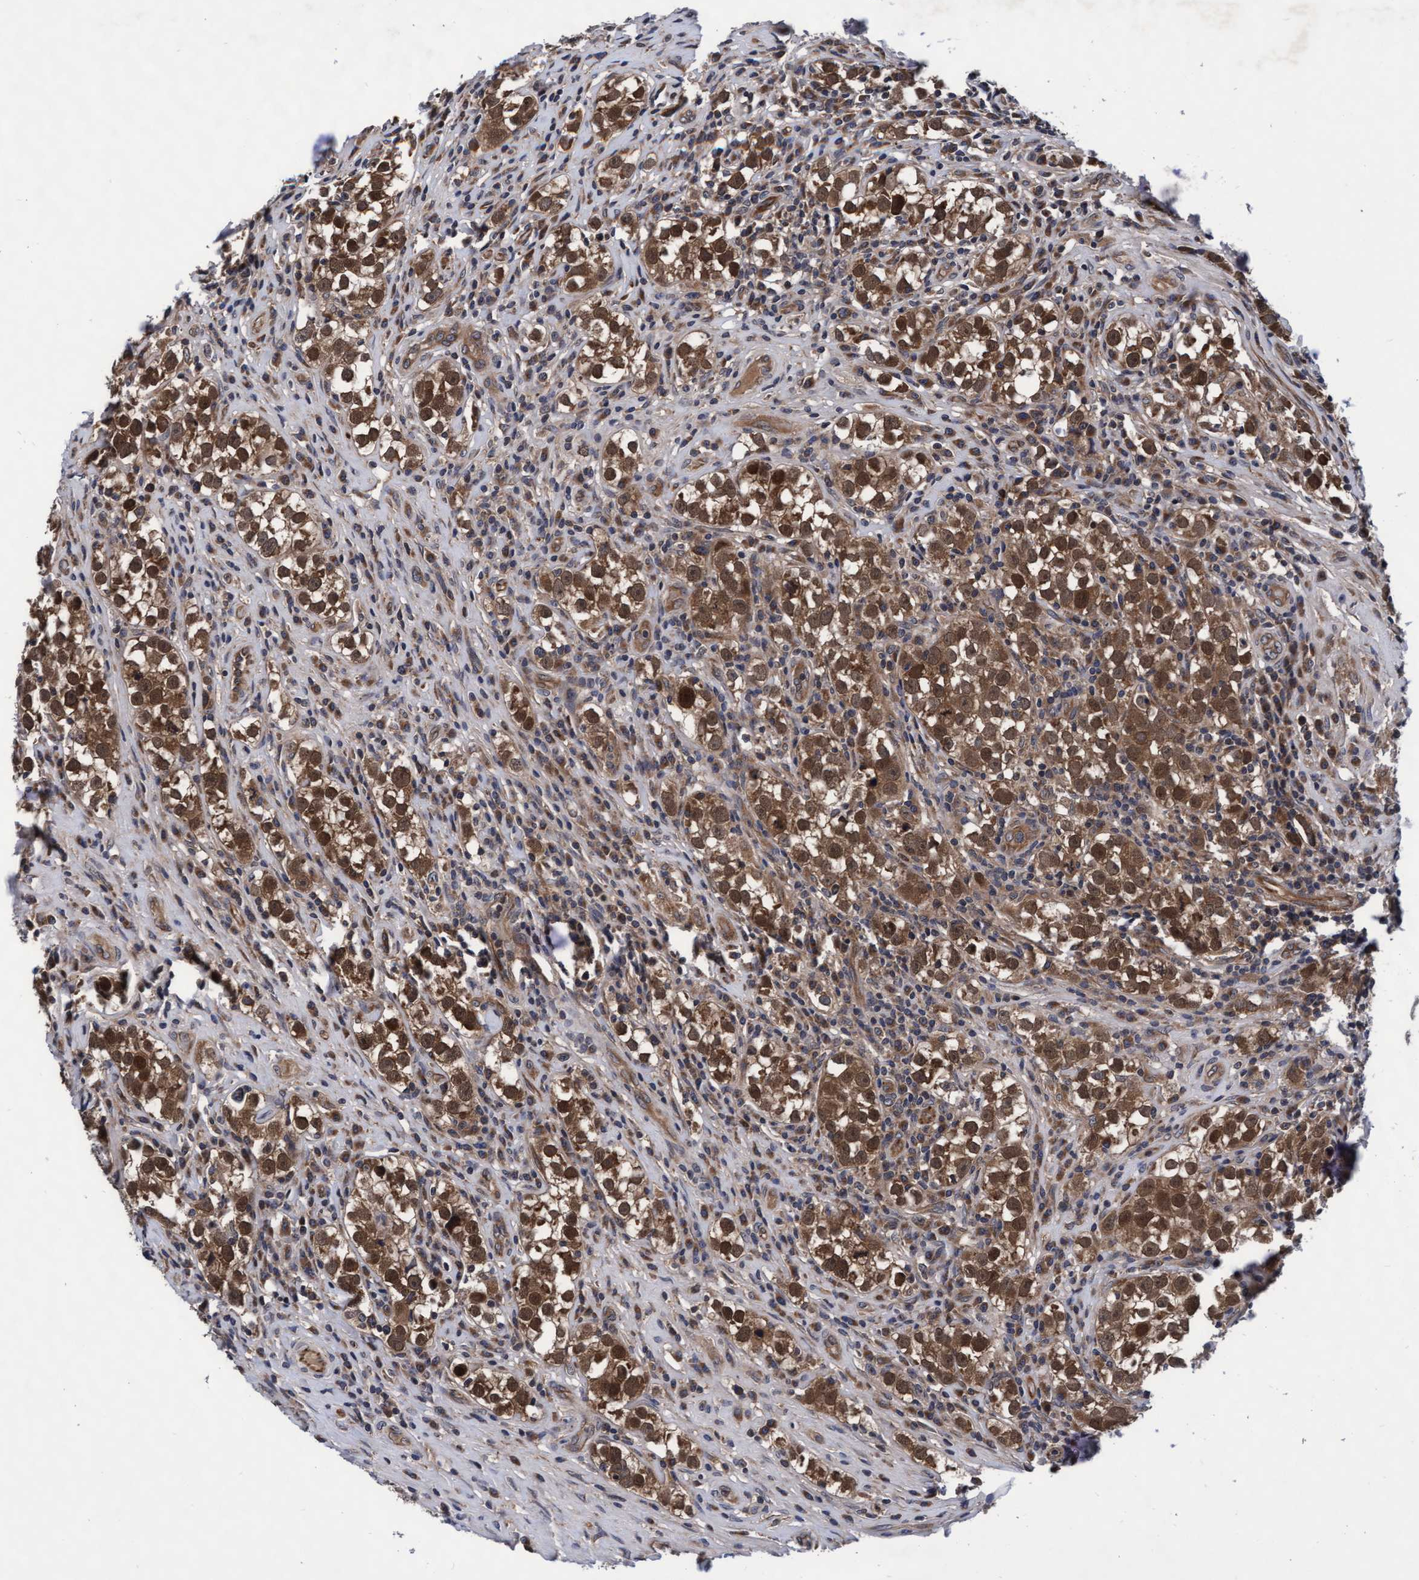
{"staining": {"intensity": "strong", "quantity": ">75%", "location": "cytoplasmic/membranous,nuclear"}, "tissue": "testis cancer", "cell_type": "Tumor cells", "image_type": "cancer", "snomed": [{"axis": "morphology", "description": "Normal tissue, NOS"}, {"axis": "morphology", "description": "Seminoma, NOS"}, {"axis": "topography", "description": "Testis"}], "caption": "Testis cancer stained with DAB (3,3'-diaminobenzidine) immunohistochemistry (IHC) shows high levels of strong cytoplasmic/membranous and nuclear expression in approximately >75% of tumor cells.", "gene": "EFCAB13", "patient": {"sex": "male", "age": 43}}